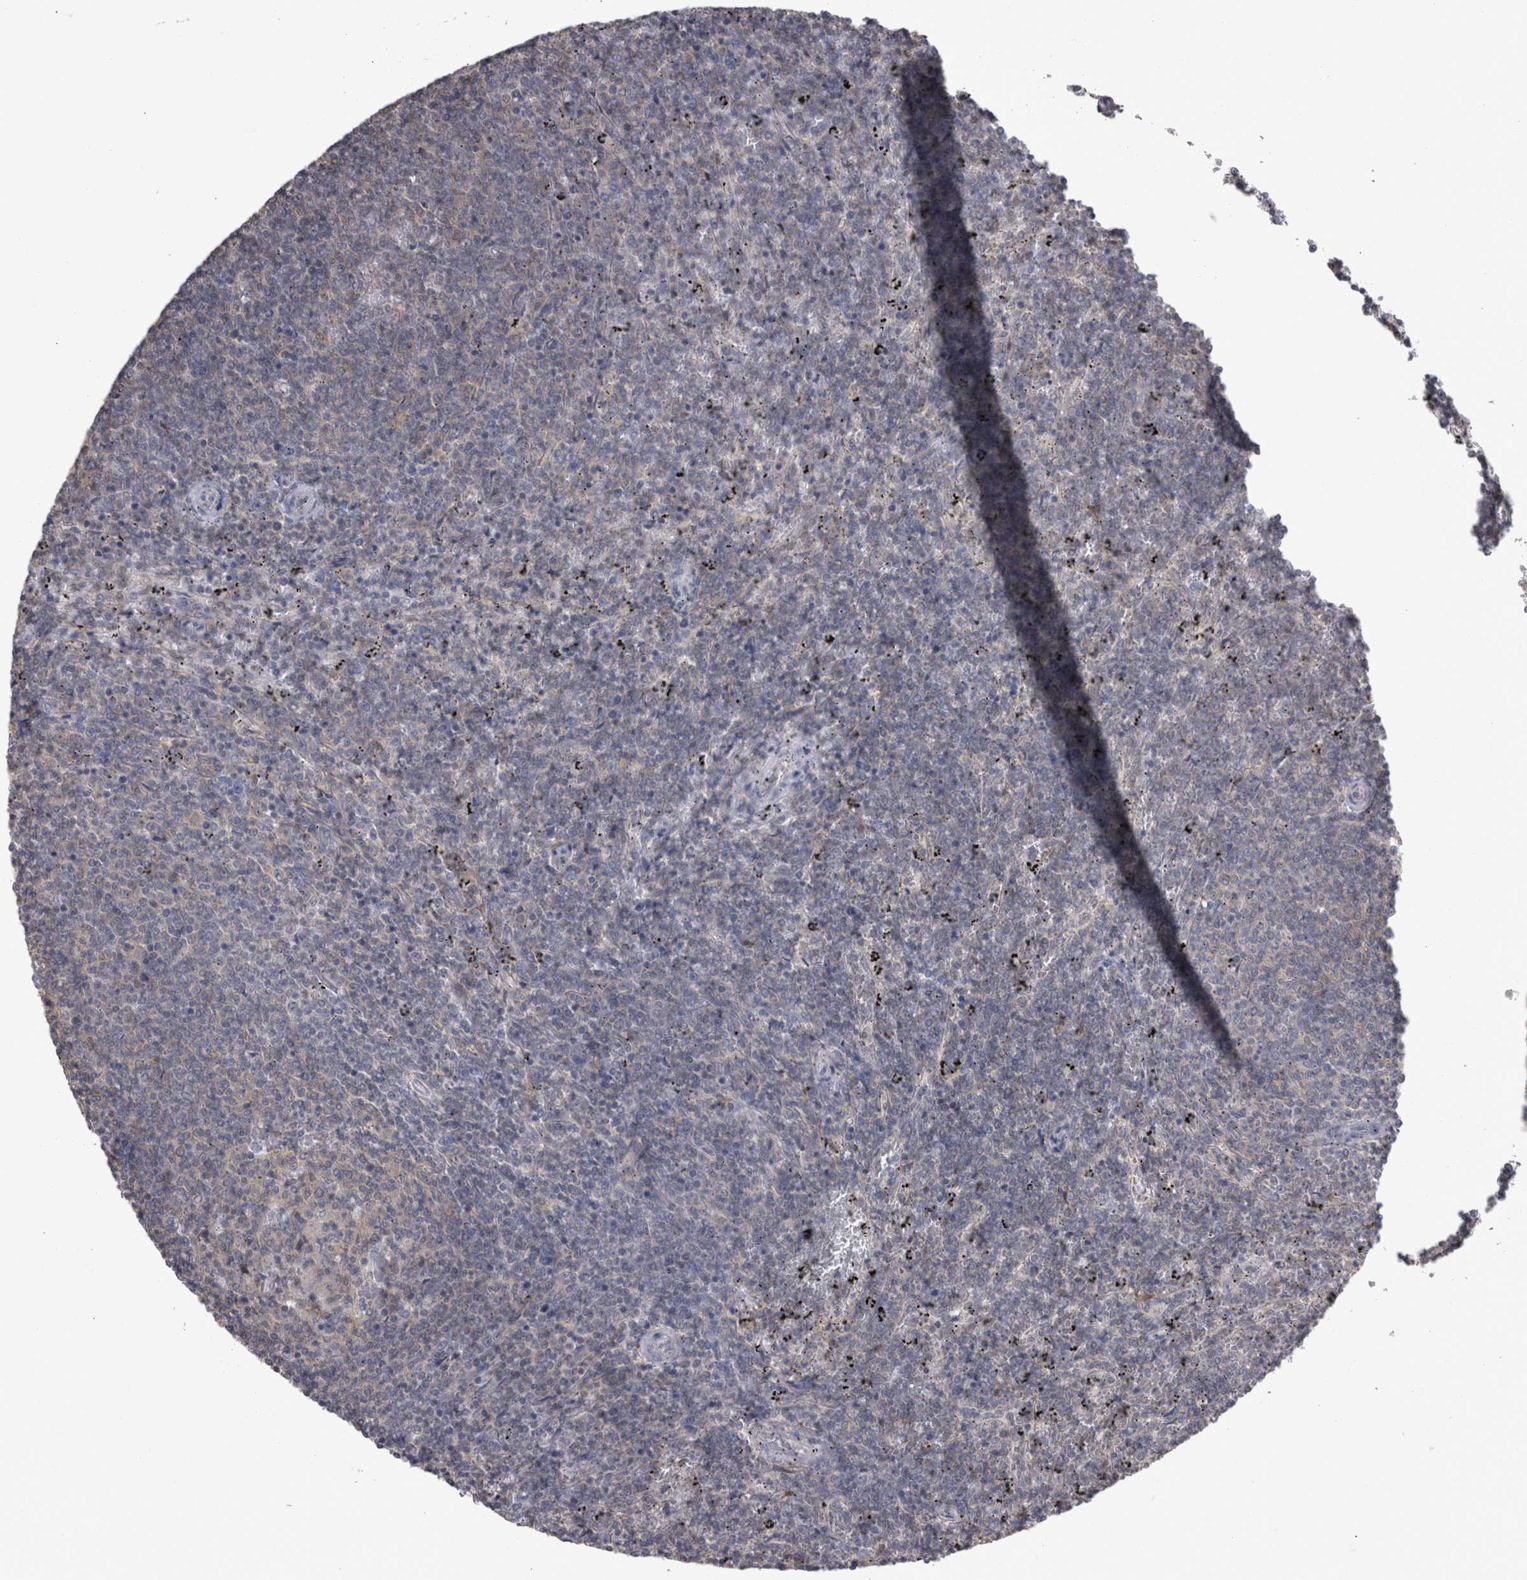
{"staining": {"intensity": "negative", "quantity": "none", "location": "none"}, "tissue": "lymphoma", "cell_type": "Tumor cells", "image_type": "cancer", "snomed": [{"axis": "morphology", "description": "Malignant lymphoma, non-Hodgkin's type, Low grade"}, {"axis": "topography", "description": "Spleen"}], "caption": "A histopathology image of human low-grade malignant lymphoma, non-Hodgkin's type is negative for staining in tumor cells.", "gene": "DDX6", "patient": {"sex": "female", "age": 50}}